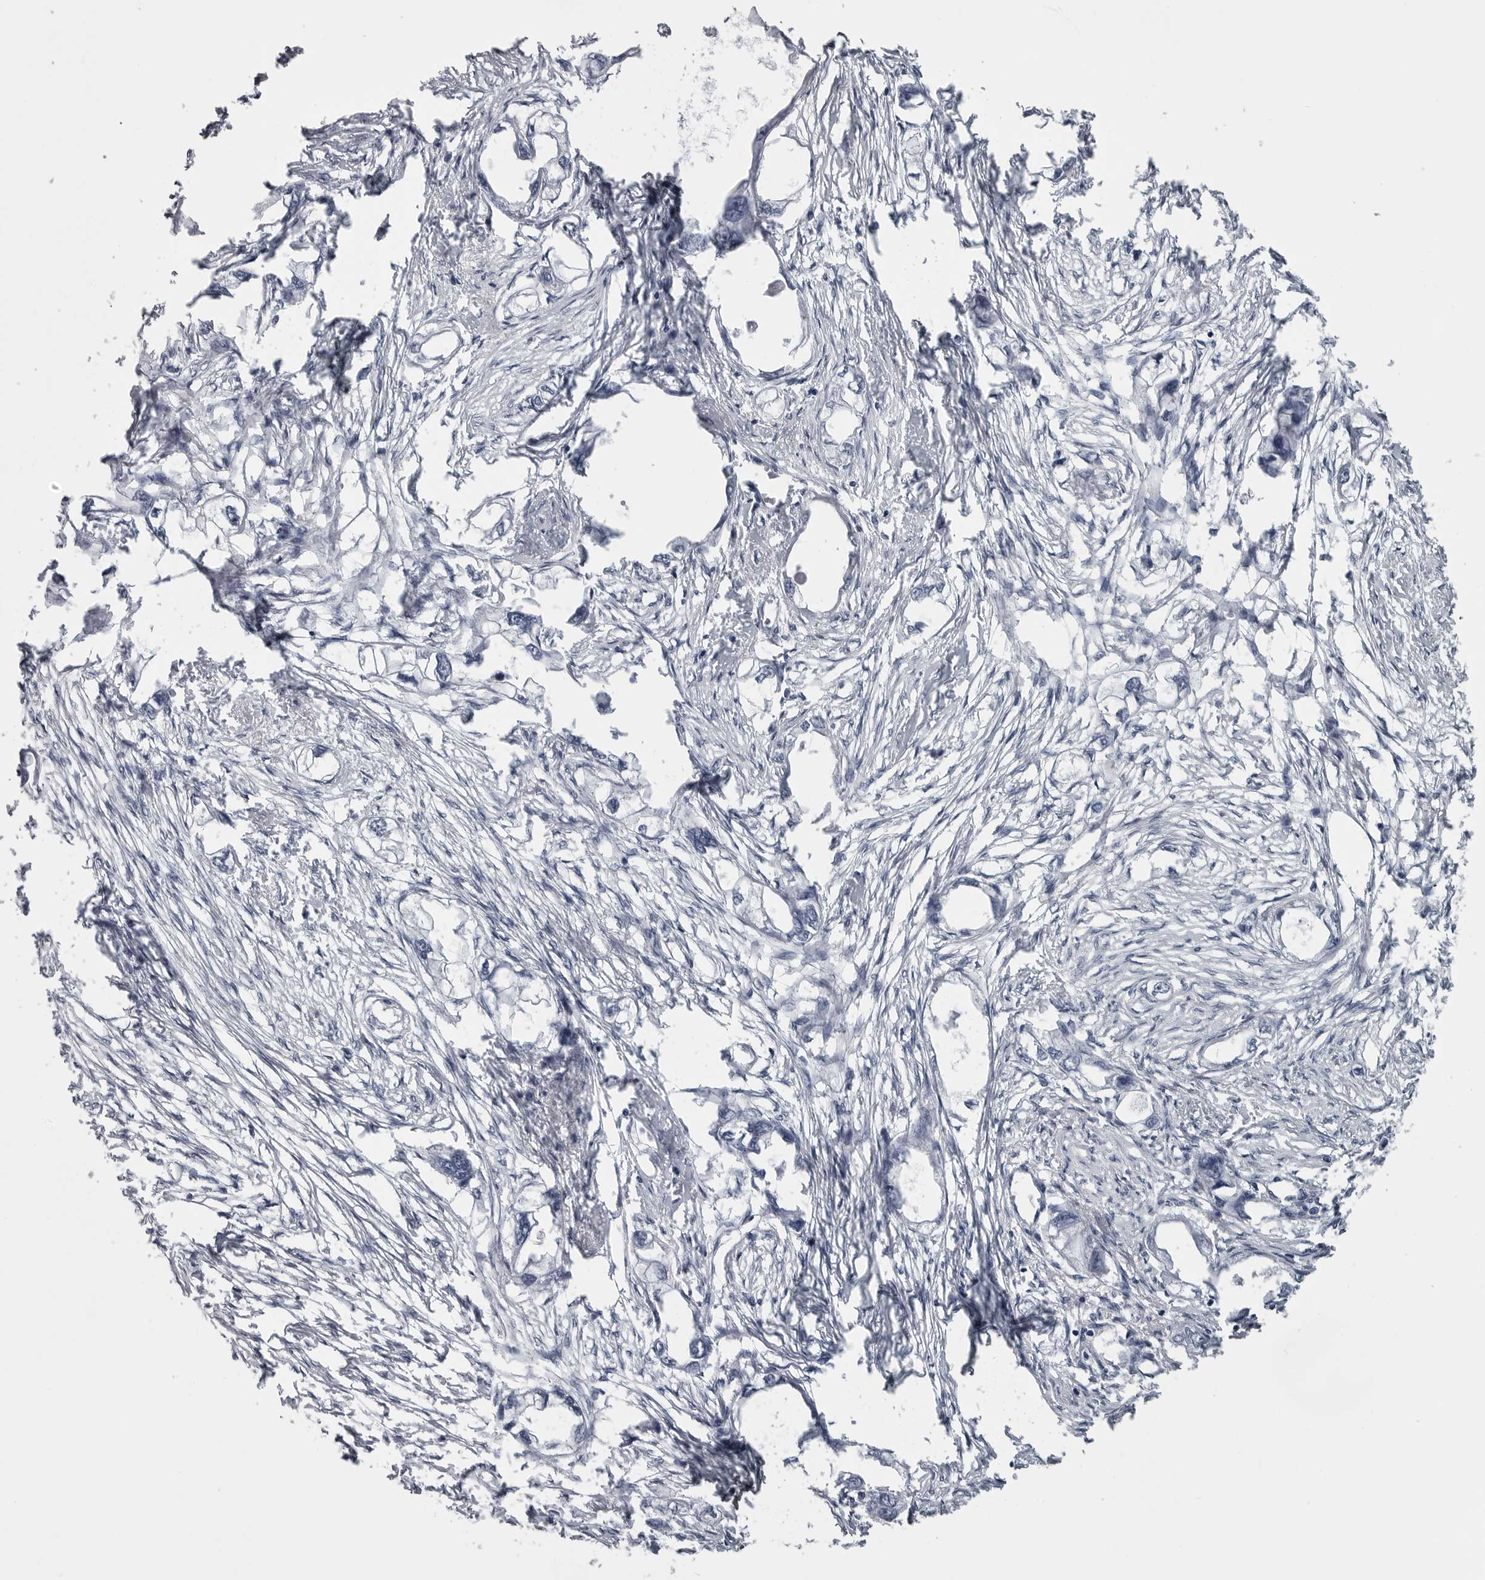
{"staining": {"intensity": "negative", "quantity": "none", "location": "none"}, "tissue": "endometrial cancer", "cell_type": "Tumor cells", "image_type": "cancer", "snomed": [{"axis": "morphology", "description": "Adenocarcinoma, NOS"}, {"axis": "morphology", "description": "Adenocarcinoma, metastatic, NOS"}, {"axis": "topography", "description": "Adipose tissue"}, {"axis": "topography", "description": "Endometrium"}], "caption": "Immunohistochemistry micrograph of adenocarcinoma (endometrial) stained for a protein (brown), which displays no positivity in tumor cells. (DAB (3,3'-diaminobenzidine) immunohistochemistry, high magnification).", "gene": "MYOC", "patient": {"sex": "female", "age": 67}}